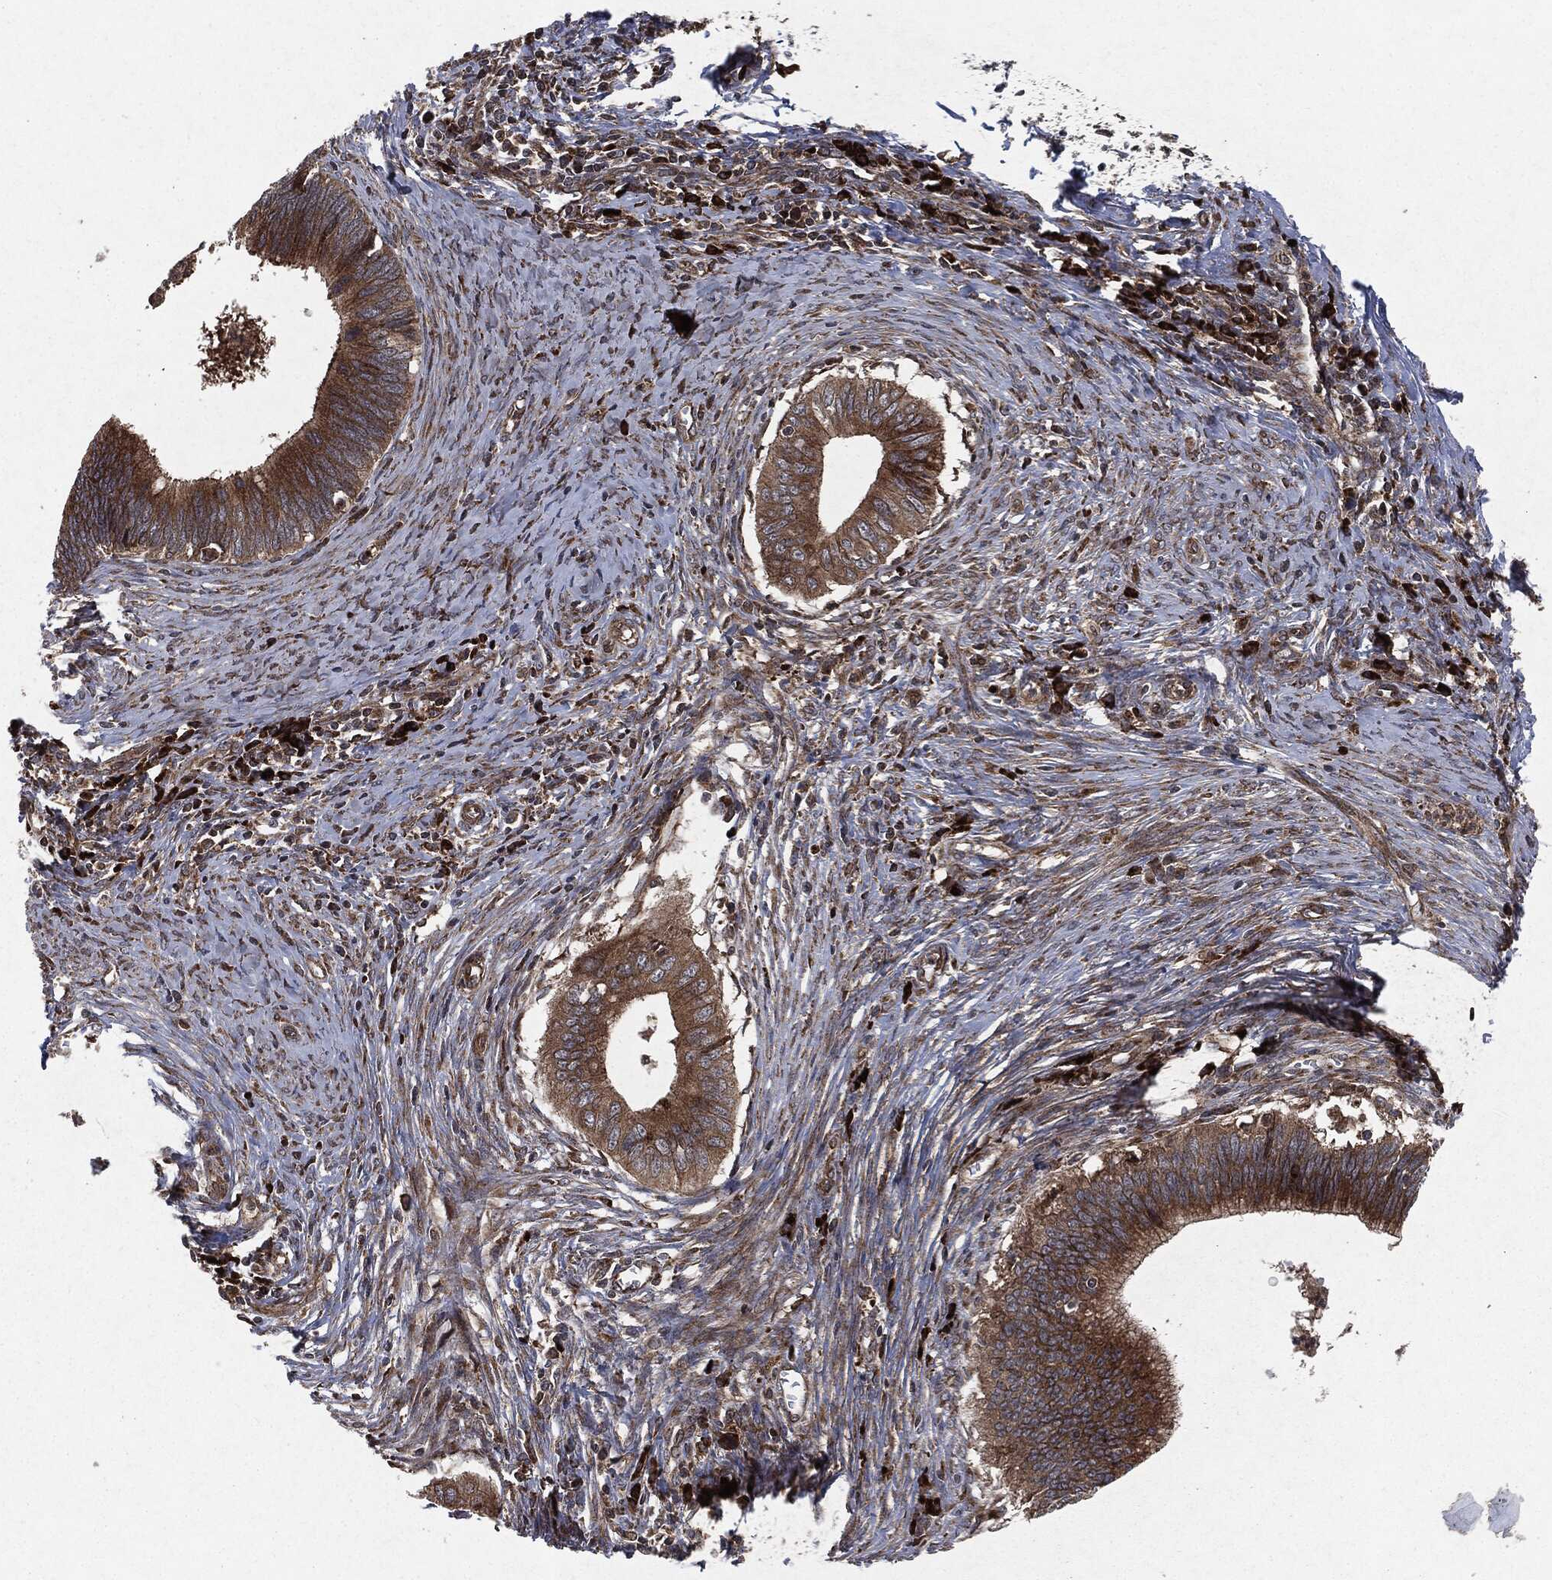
{"staining": {"intensity": "strong", "quantity": ">75%", "location": "cytoplasmic/membranous"}, "tissue": "cervical cancer", "cell_type": "Tumor cells", "image_type": "cancer", "snomed": [{"axis": "morphology", "description": "Adenocarcinoma, NOS"}, {"axis": "topography", "description": "Cervix"}], "caption": "Brown immunohistochemical staining in adenocarcinoma (cervical) displays strong cytoplasmic/membranous staining in about >75% of tumor cells. (brown staining indicates protein expression, while blue staining denotes nuclei).", "gene": "RAF1", "patient": {"sex": "female", "age": 42}}